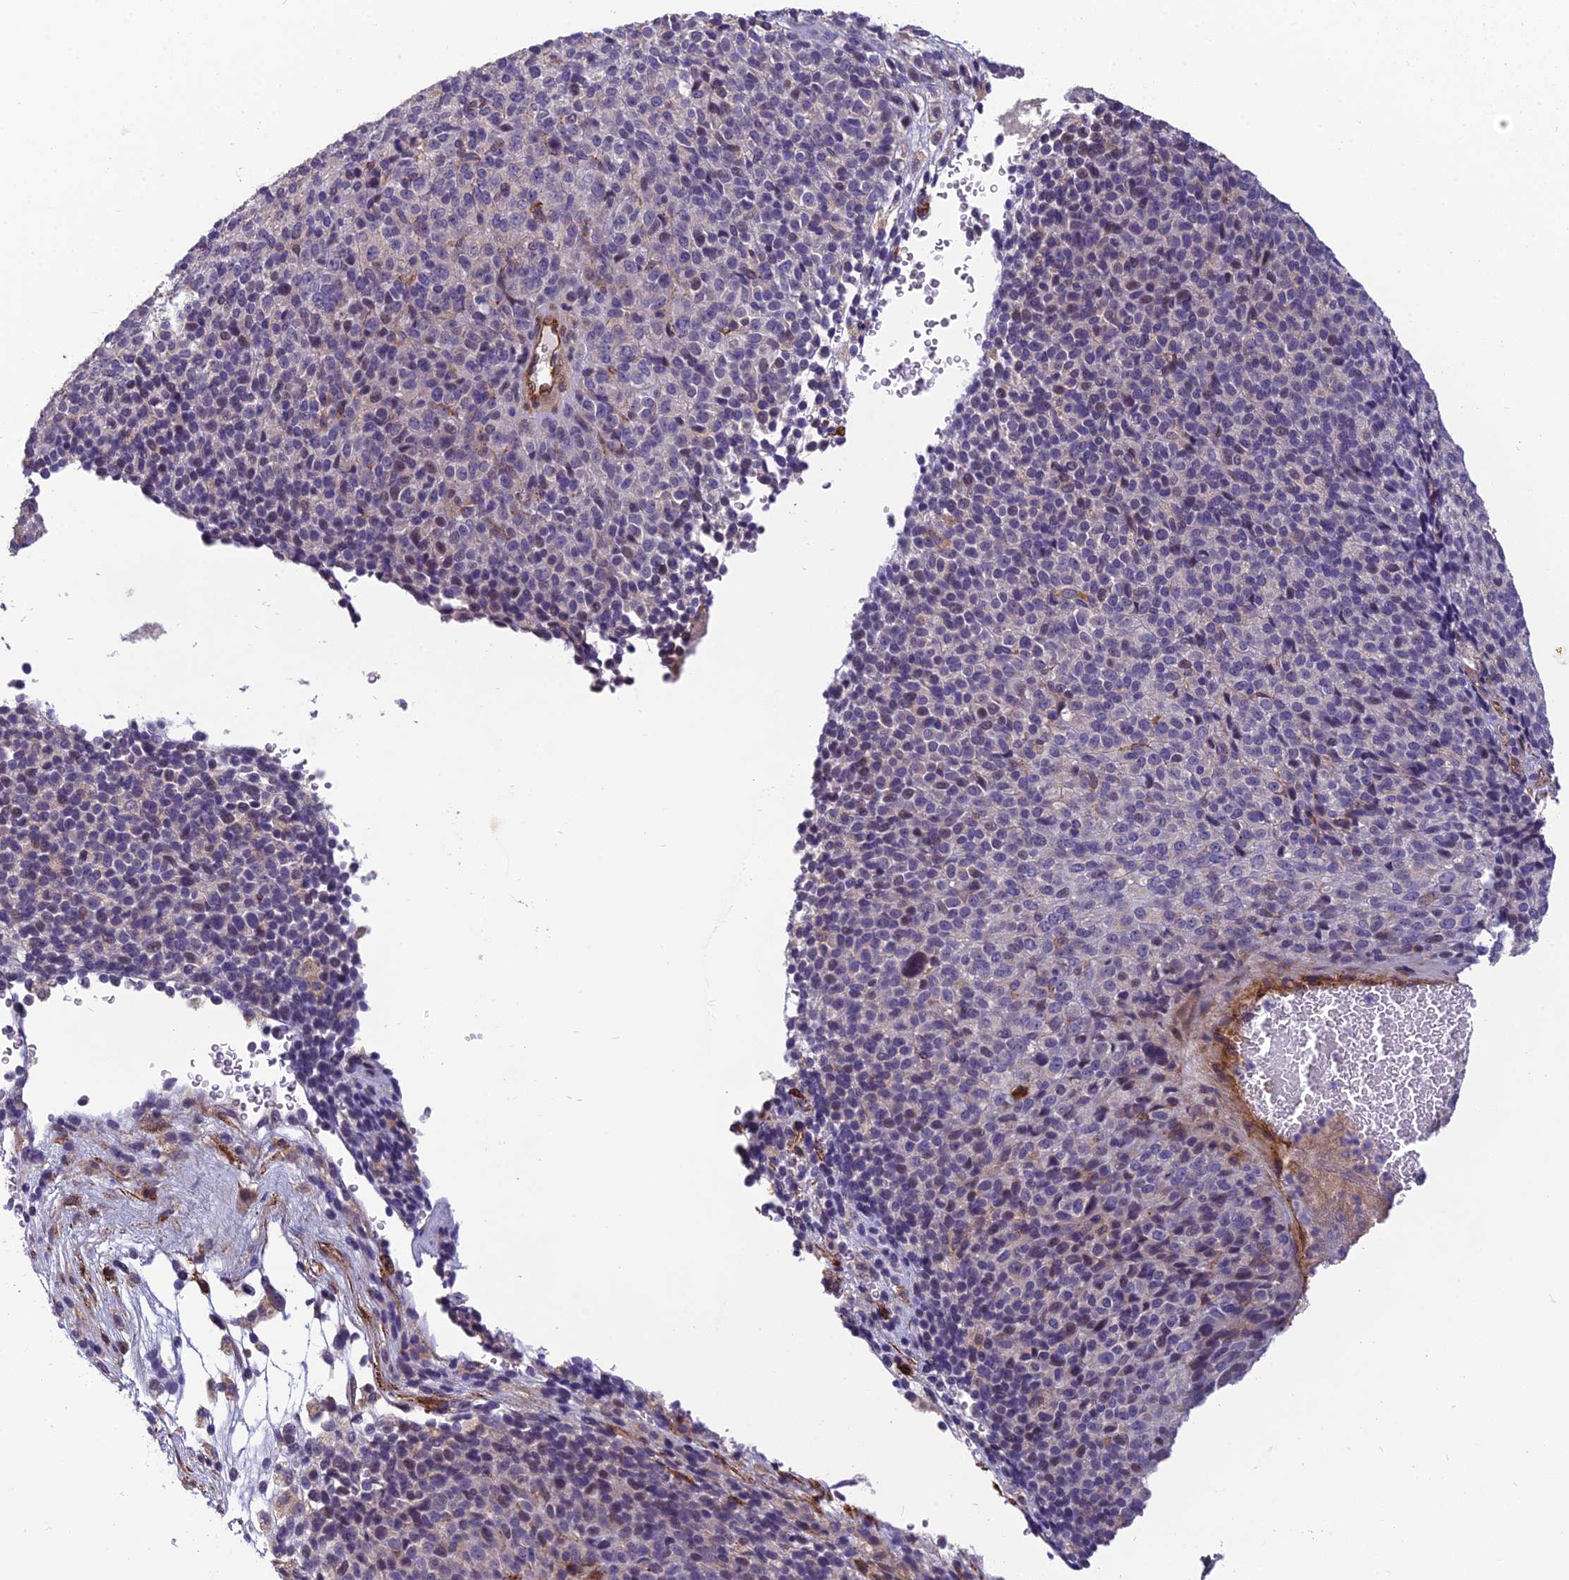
{"staining": {"intensity": "negative", "quantity": "none", "location": "none"}, "tissue": "melanoma", "cell_type": "Tumor cells", "image_type": "cancer", "snomed": [{"axis": "morphology", "description": "Malignant melanoma, Metastatic site"}, {"axis": "topography", "description": "Brain"}], "caption": "Immunohistochemistry of human malignant melanoma (metastatic site) exhibits no positivity in tumor cells.", "gene": "TSPAN15", "patient": {"sex": "female", "age": 56}}